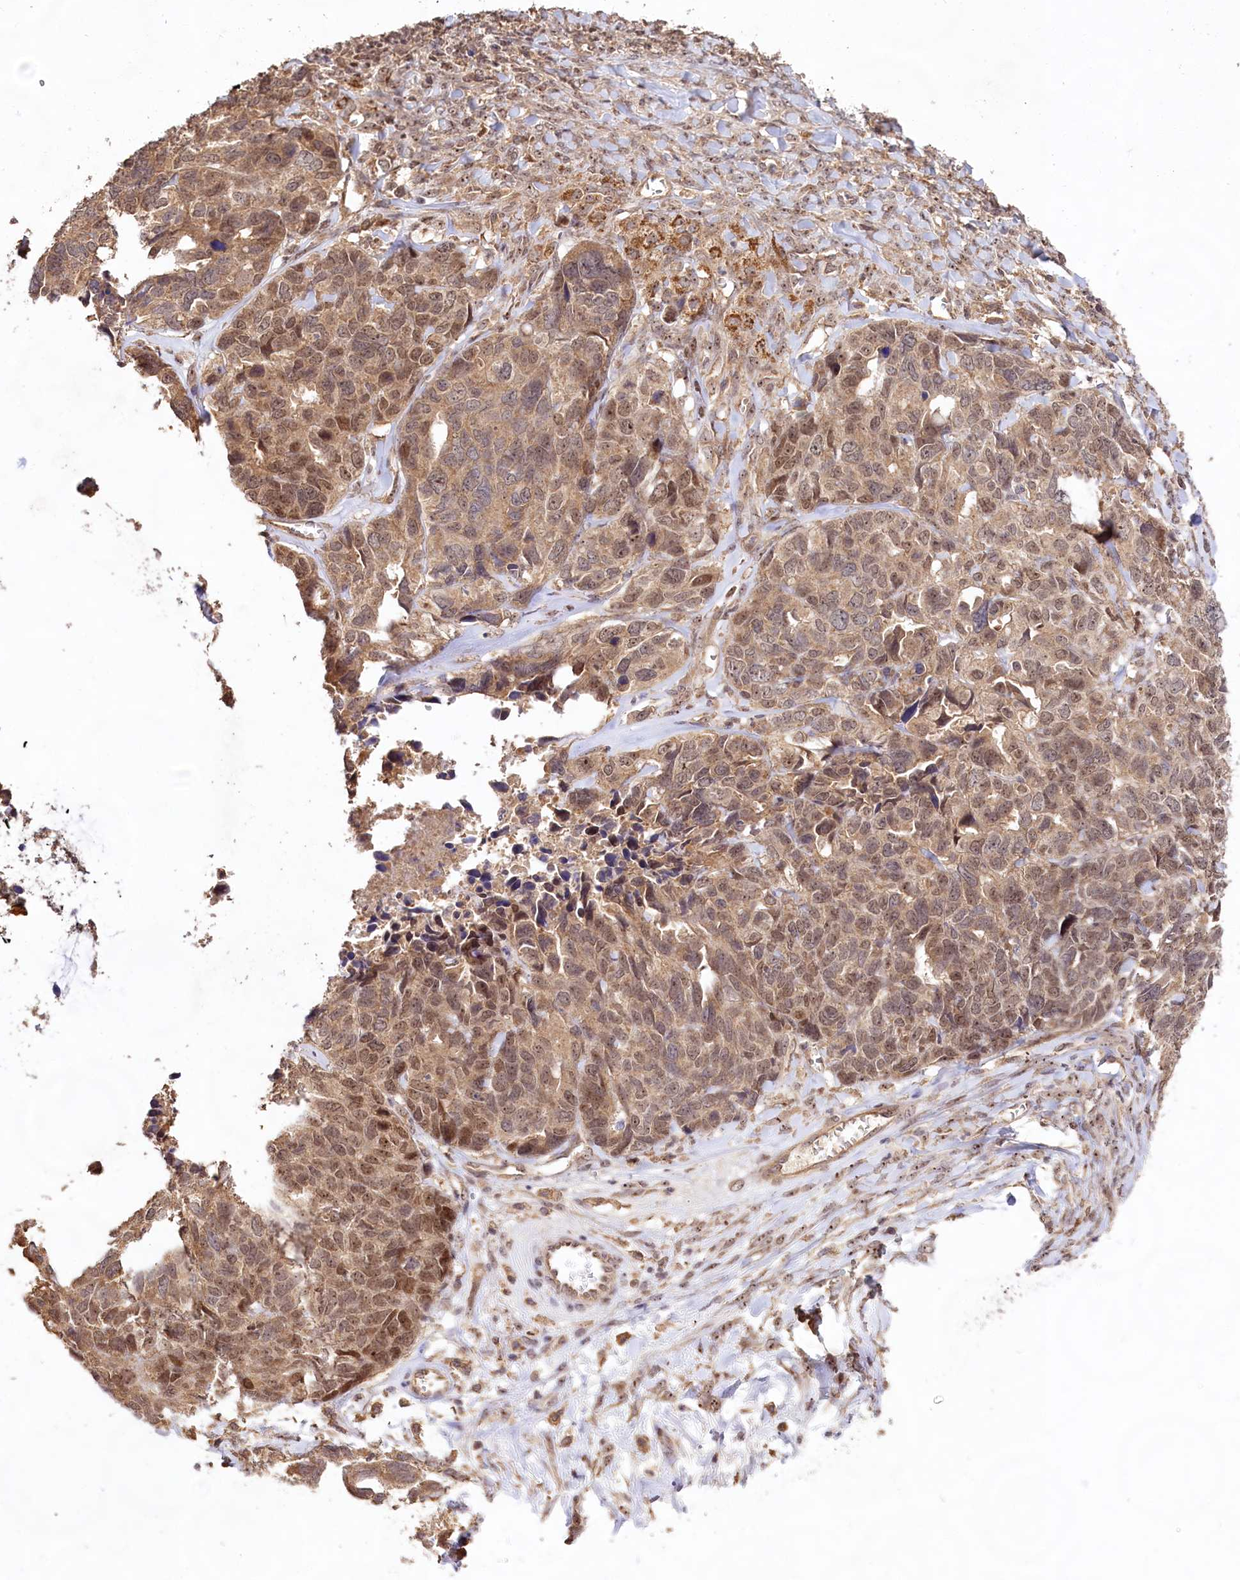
{"staining": {"intensity": "moderate", "quantity": ">75%", "location": "cytoplasmic/membranous,nuclear"}, "tissue": "ovarian cancer", "cell_type": "Tumor cells", "image_type": "cancer", "snomed": [{"axis": "morphology", "description": "Cystadenocarcinoma, serous, NOS"}, {"axis": "topography", "description": "Ovary"}], "caption": "An immunohistochemistry (IHC) histopathology image of neoplastic tissue is shown. Protein staining in brown shows moderate cytoplasmic/membranous and nuclear positivity in serous cystadenocarcinoma (ovarian) within tumor cells.", "gene": "RRP8", "patient": {"sex": "female", "age": 79}}